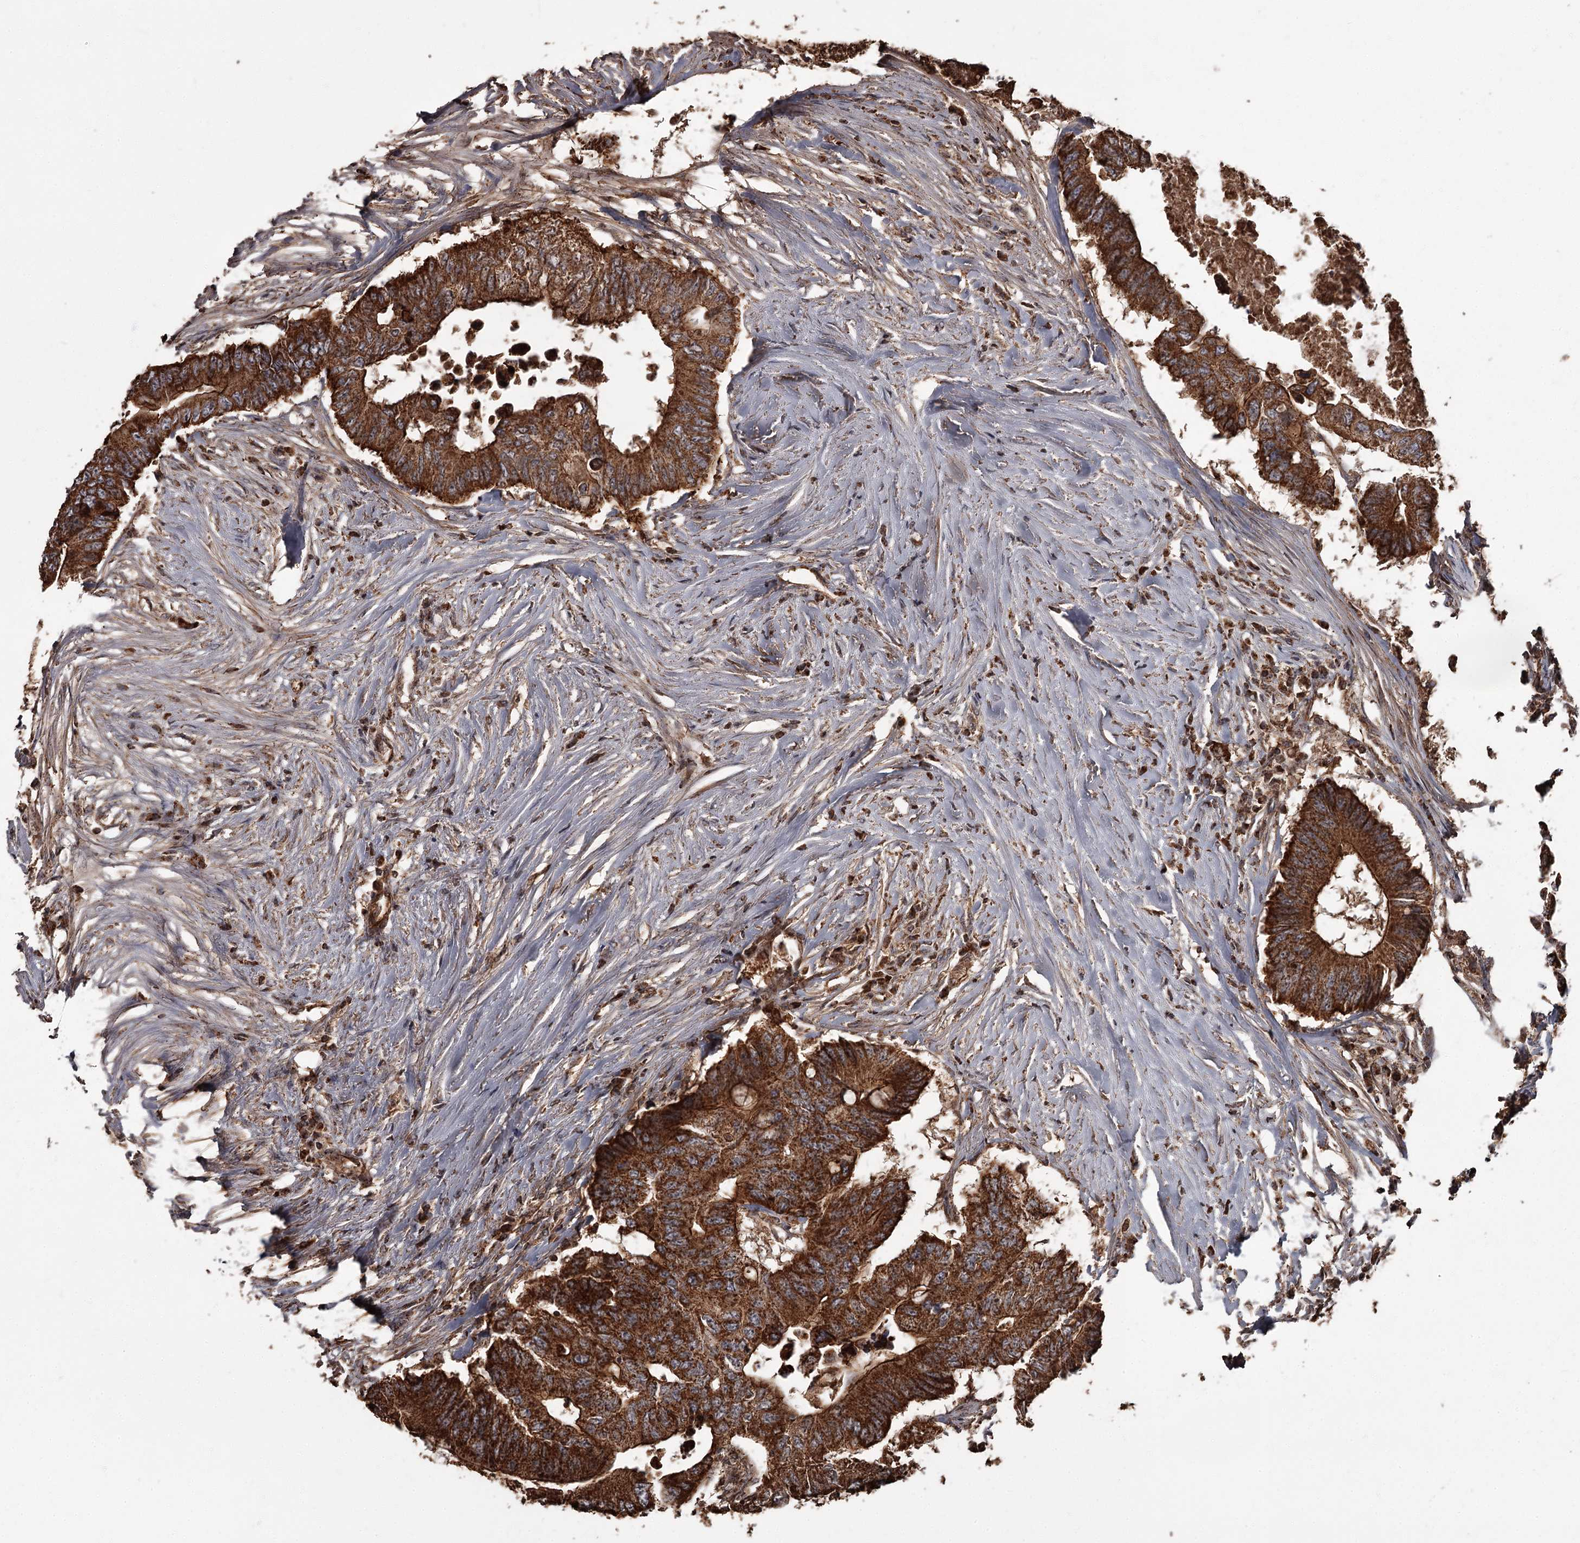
{"staining": {"intensity": "strong", "quantity": ">75%", "location": "cytoplasmic/membranous"}, "tissue": "colorectal cancer", "cell_type": "Tumor cells", "image_type": "cancer", "snomed": [{"axis": "morphology", "description": "Adenocarcinoma, NOS"}, {"axis": "topography", "description": "Colon"}], "caption": "This micrograph displays colorectal cancer stained with IHC to label a protein in brown. The cytoplasmic/membranous of tumor cells show strong positivity for the protein. Nuclei are counter-stained blue.", "gene": "THAP9", "patient": {"sex": "male", "age": 71}}